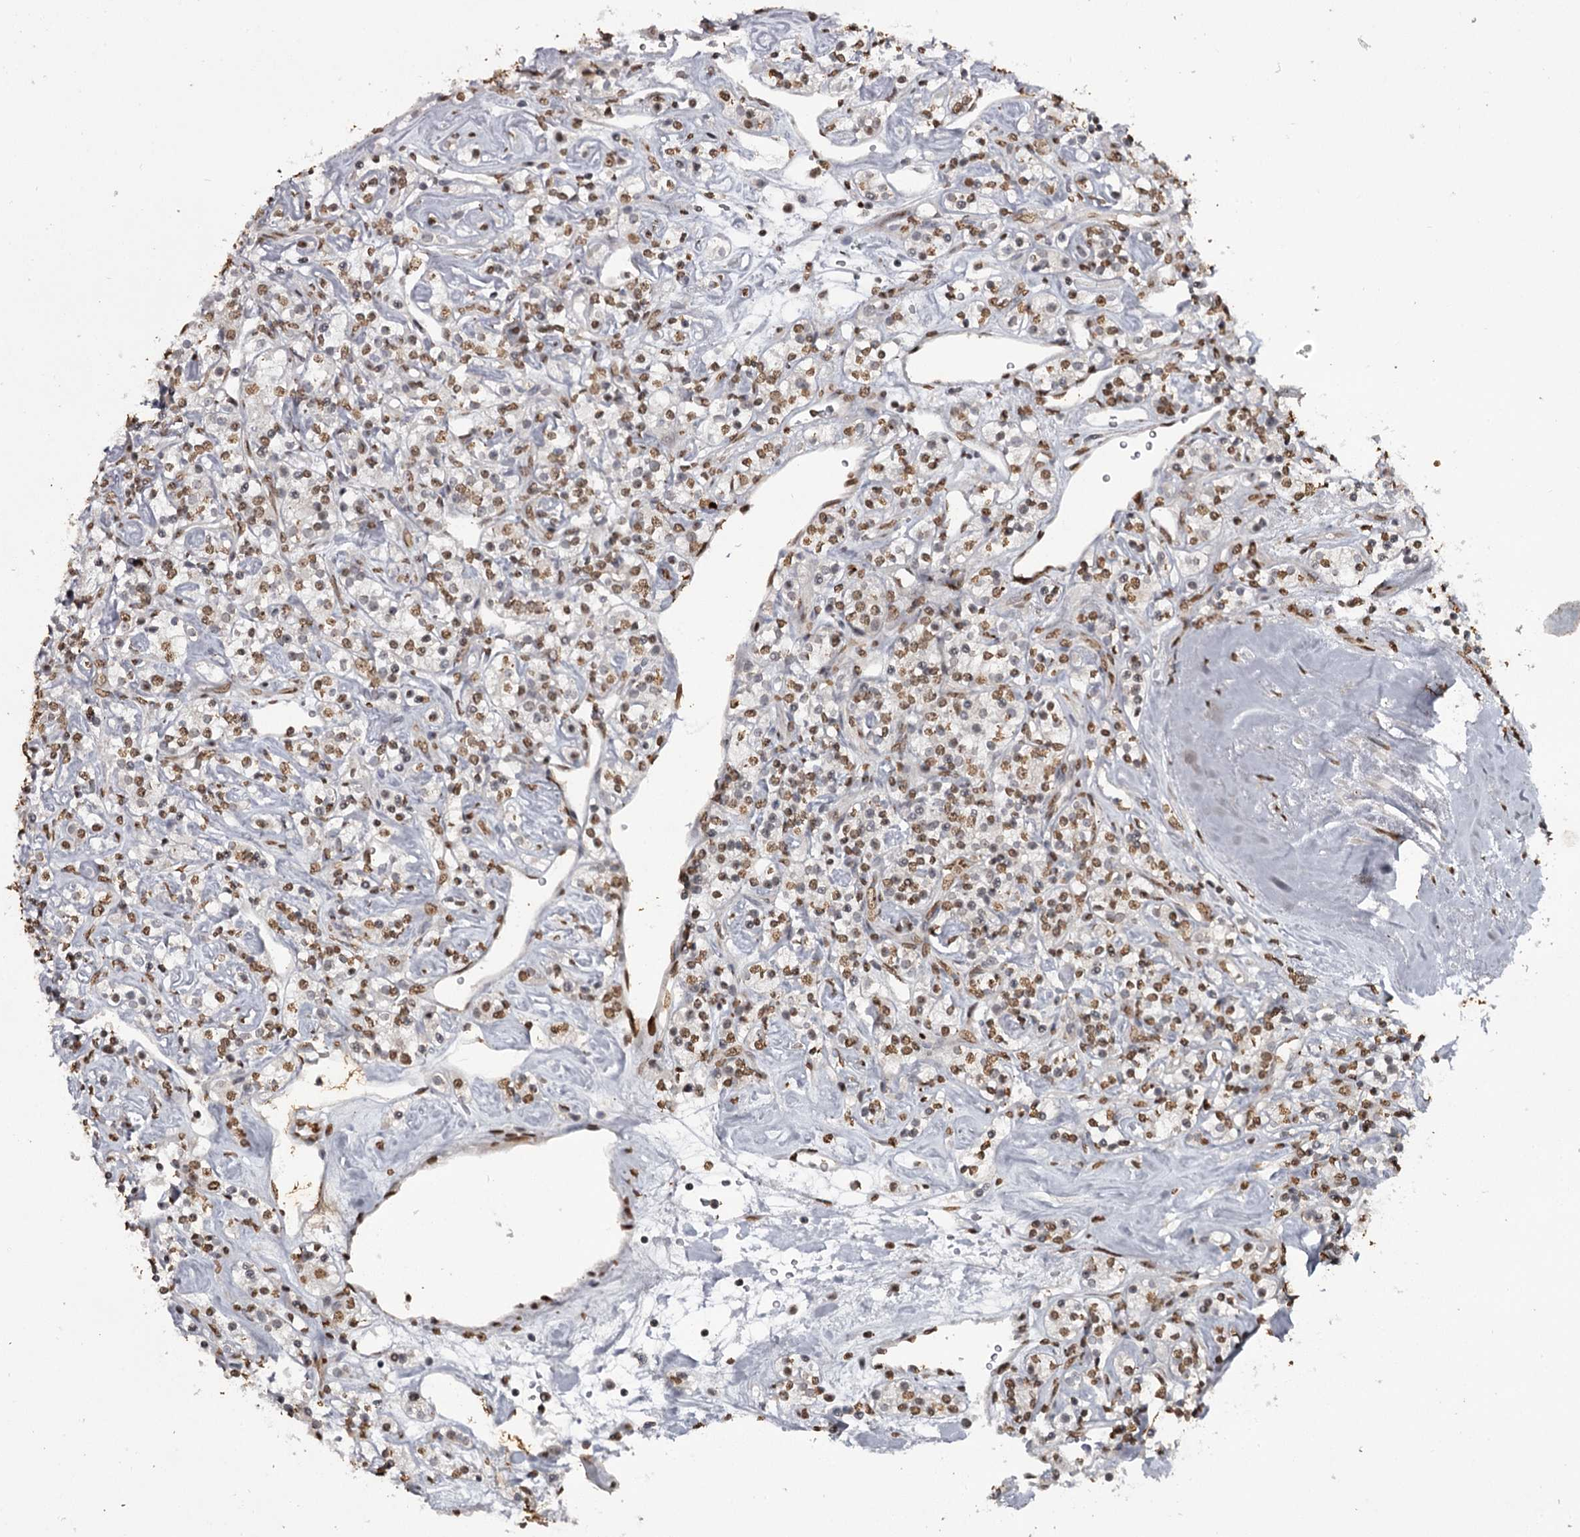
{"staining": {"intensity": "moderate", "quantity": ">75%", "location": "nuclear"}, "tissue": "renal cancer", "cell_type": "Tumor cells", "image_type": "cancer", "snomed": [{"axis": "morphology", "description": "Adenocarcinoma, NOS"}, {"axis": "topography", "description": "Kidney"}], "caption": "A photomicrograph of renal cancer (adenocarcinoma) stained for a protein shows moderate nuclear brown staining in tumor cells.", "gene": "THYN1", "patient": {"sex": "male", "age": 77}}